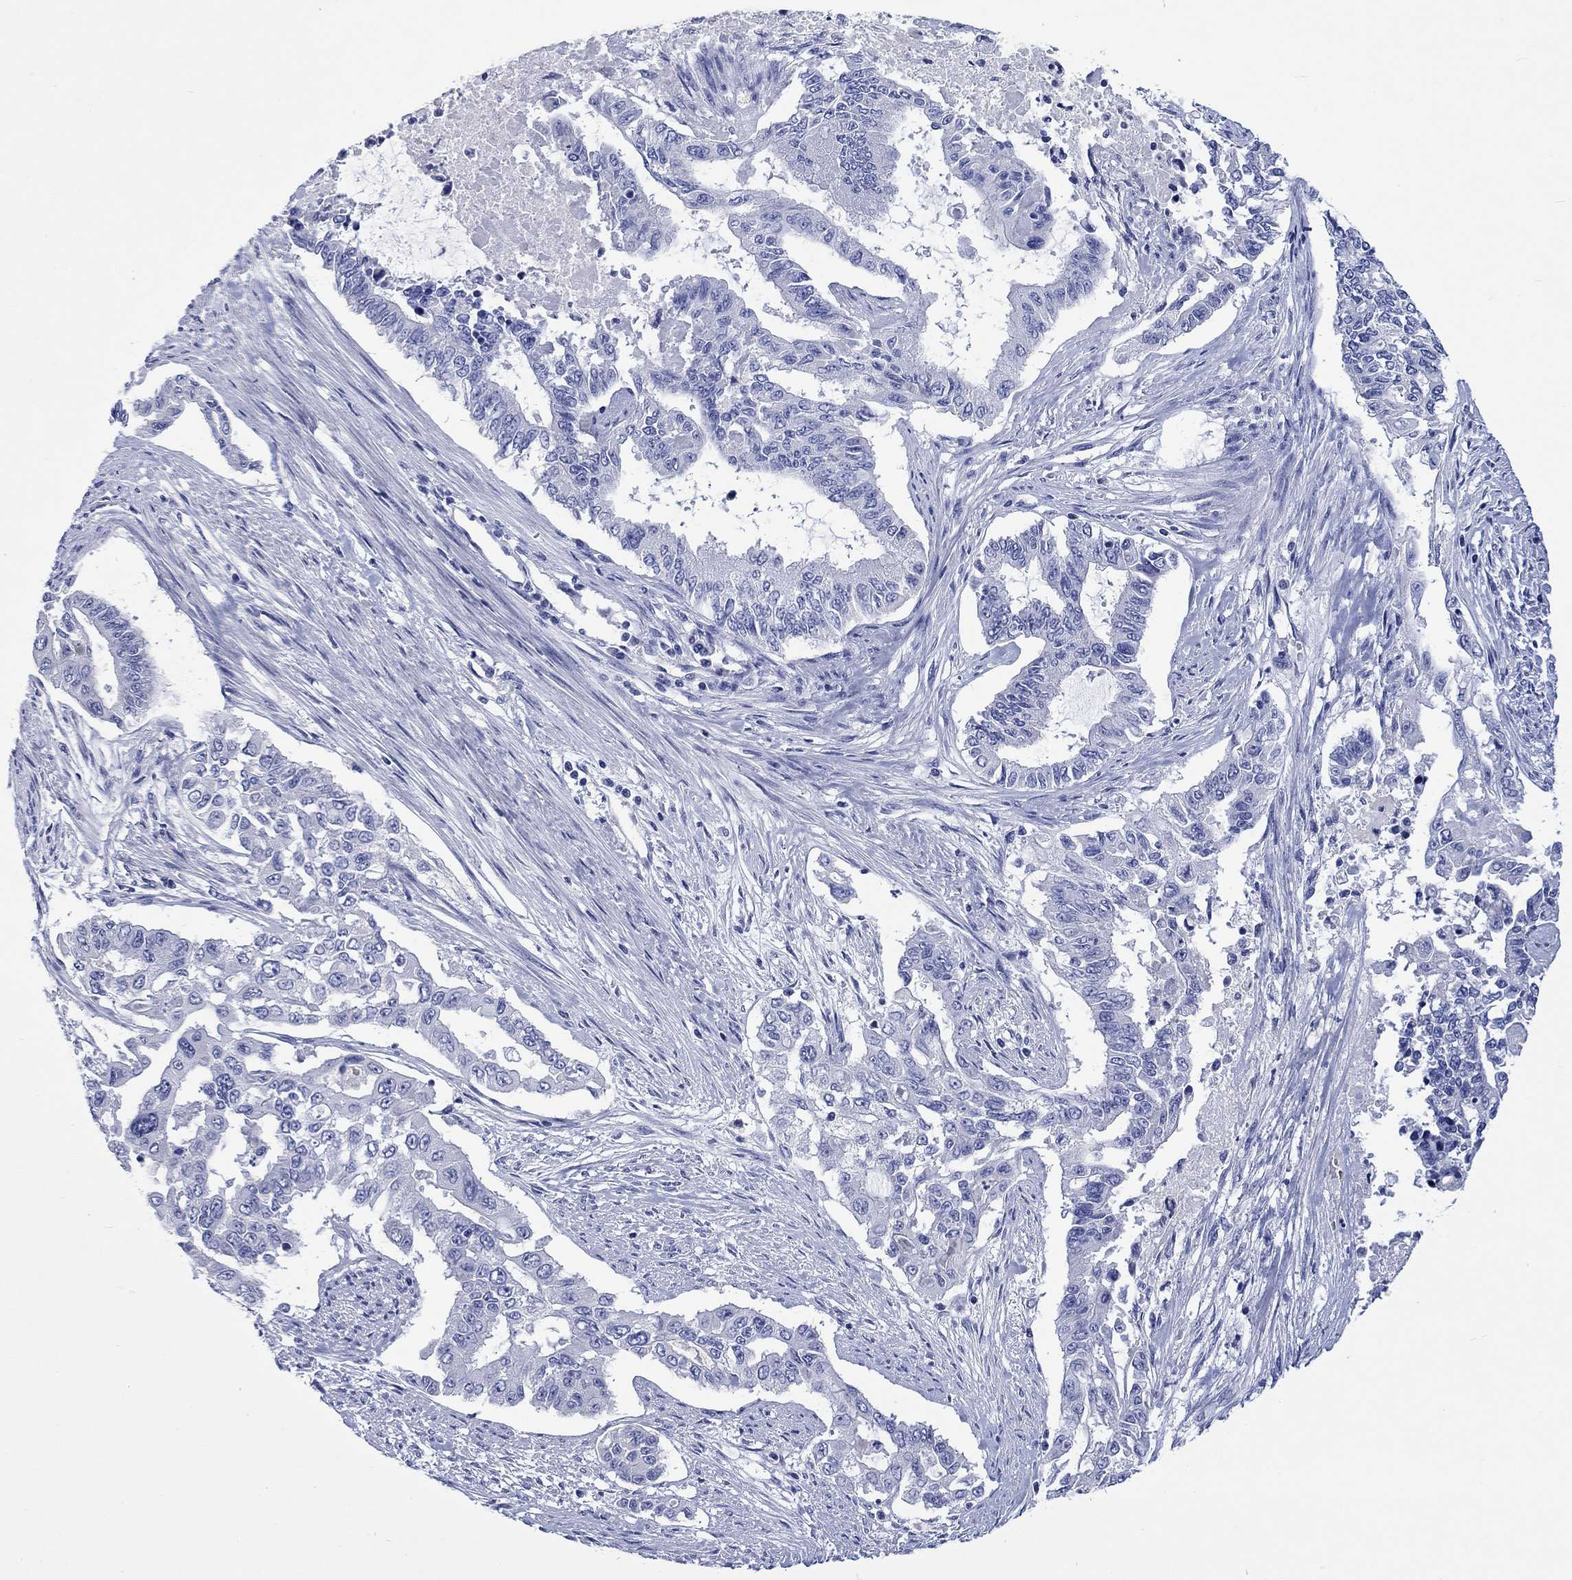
{"staining": {"intensity": "negative", "quantity": "none", "location": "none"}, "tissue": "endometrial cancer", "cell_type": "Tumor cells", "image_type": "cancer", "snomed": [{"axis": "morphology", "description": "Adenocarcinoma, NOS"}, {"axis": "topography", "description": "Uterus"}], "caption": "A high-resolution photomicrograph shows IHC staining of endometrial adenocarcinoma, which demonstrates no significant positivity in tumor cells.", "gene": "CACNG3", "patient": {"sex": "female", "age": 59}}